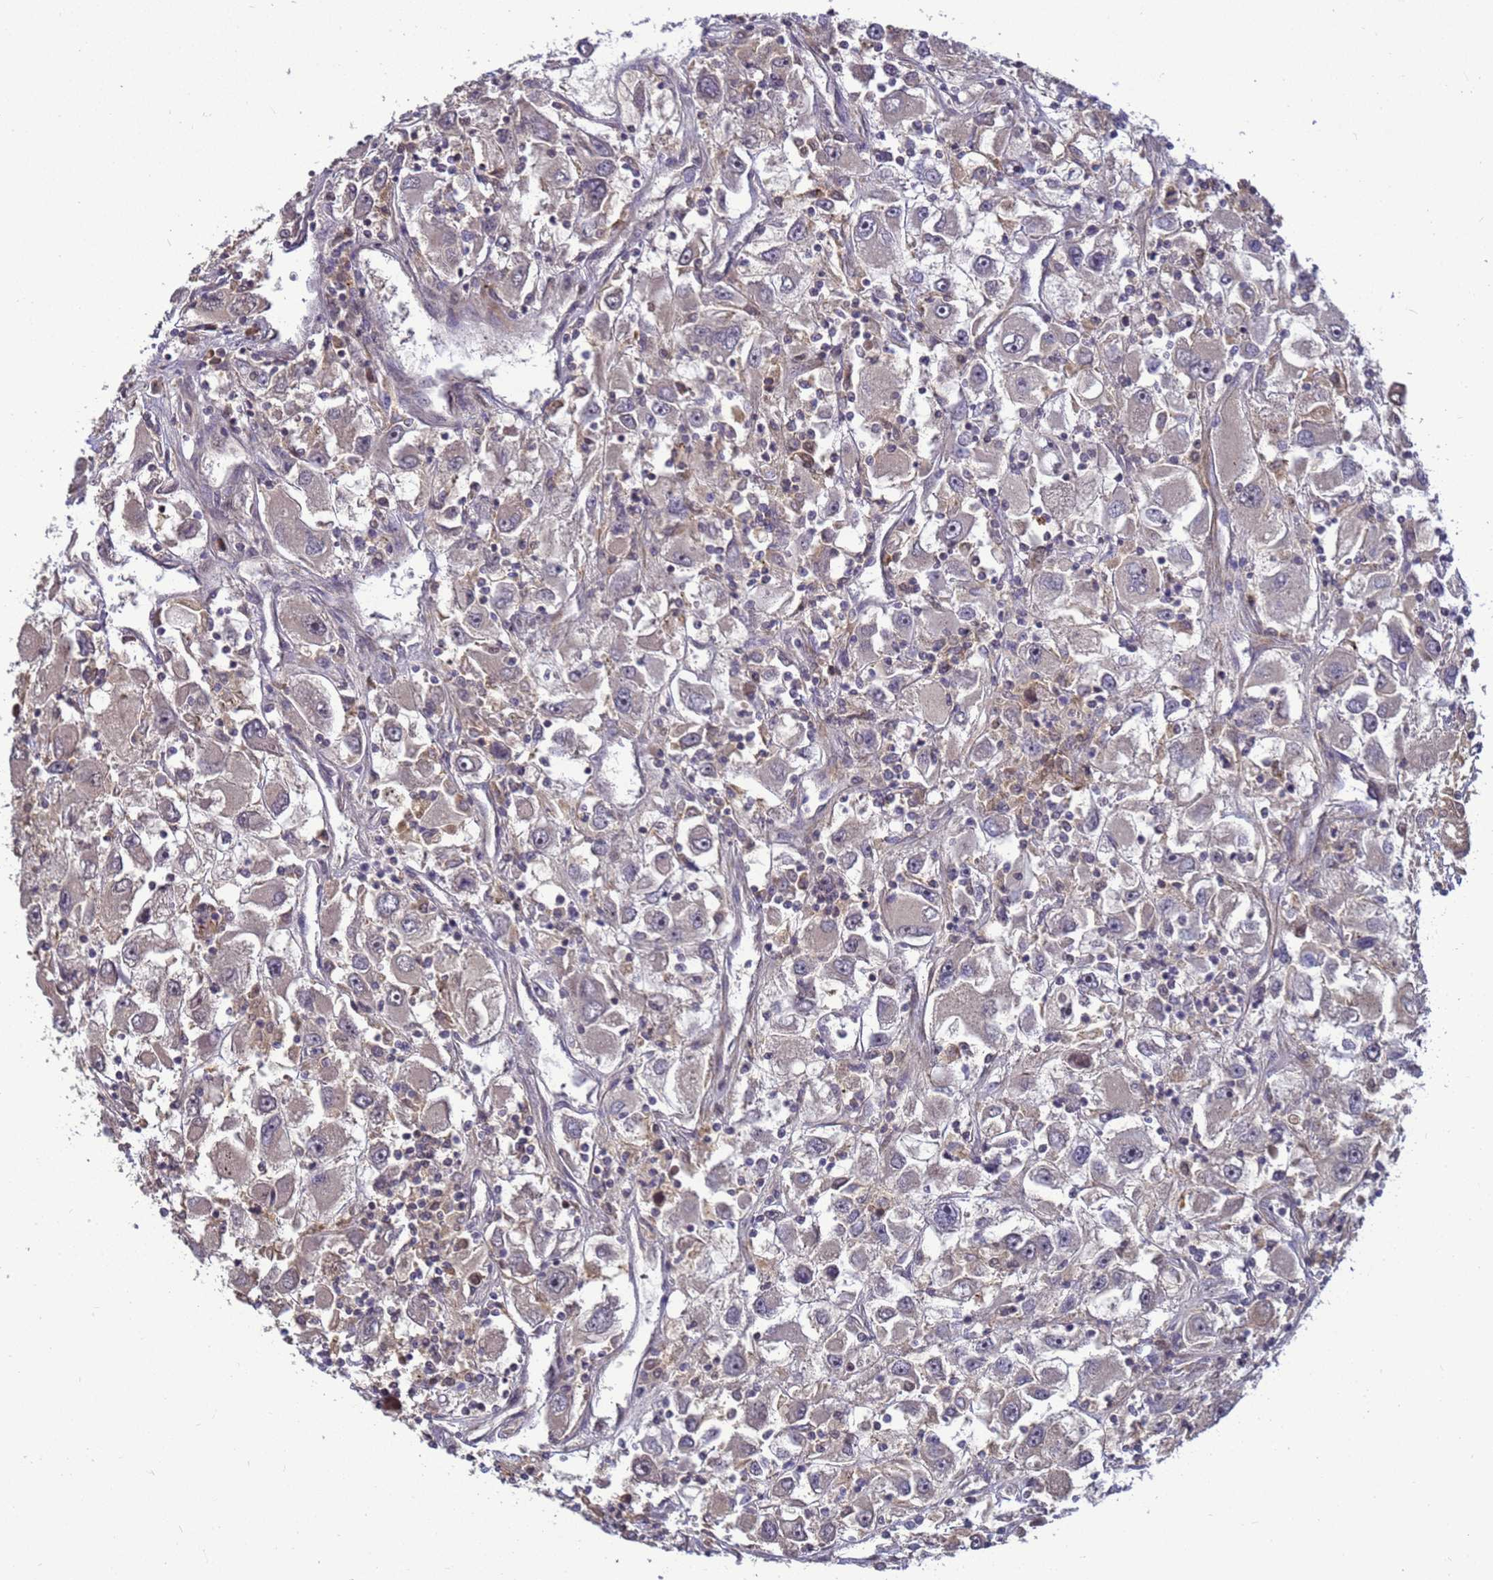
{"staining": {"intensity": "negative", "quantity": "none", "location": "none"}, "tissue": "renal cancer", "cell_type": "Tumor cells", "image_type": "cancer", "snomed": [{"axis": "morphology", "description": "Adenocarcinoma, NOS"}, {"axis": "topography", "description": "Kidney"}], "caption": "Histopathology image shows no protein staining in tumor cells of renal cancer tissue.", "gene": "TMEM74B", "patient": {"sex": "female", "age": 52}}